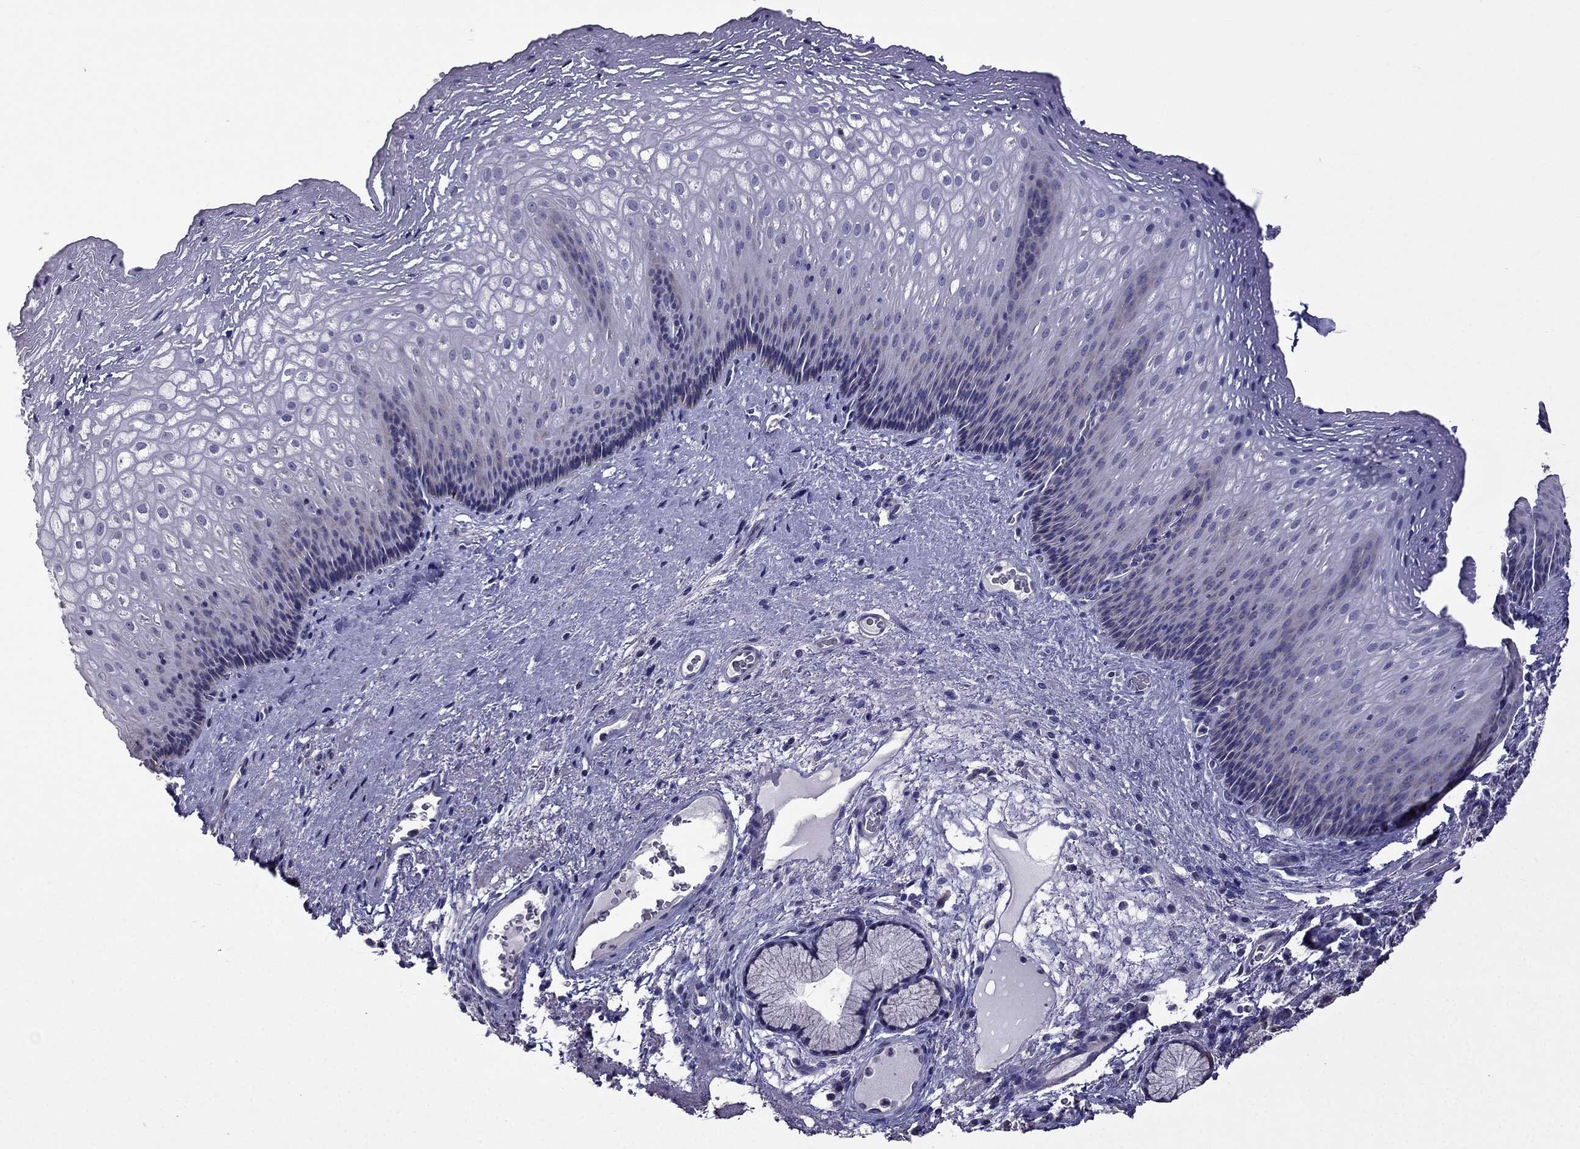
{"staining": {"intensity": "negative", "quantity": "none", "location": "none"}, "tissue": "esophagus", "cell_type": "Squamous epithelial cells", "image_type": "normal", "snomed": [{"axis": "morphology", "description": "Normal tissue, NOS"}, {"axis": "topography", "description": "Esophagus"}], "caption": "A high-resolution photomicrograph shows immunohistochemistry staining of benign esophagus, which exhibits no significant expression in squamous epithelial cells.", "gene": "AK5", "patient": {"sex": "male", "age": 76}}